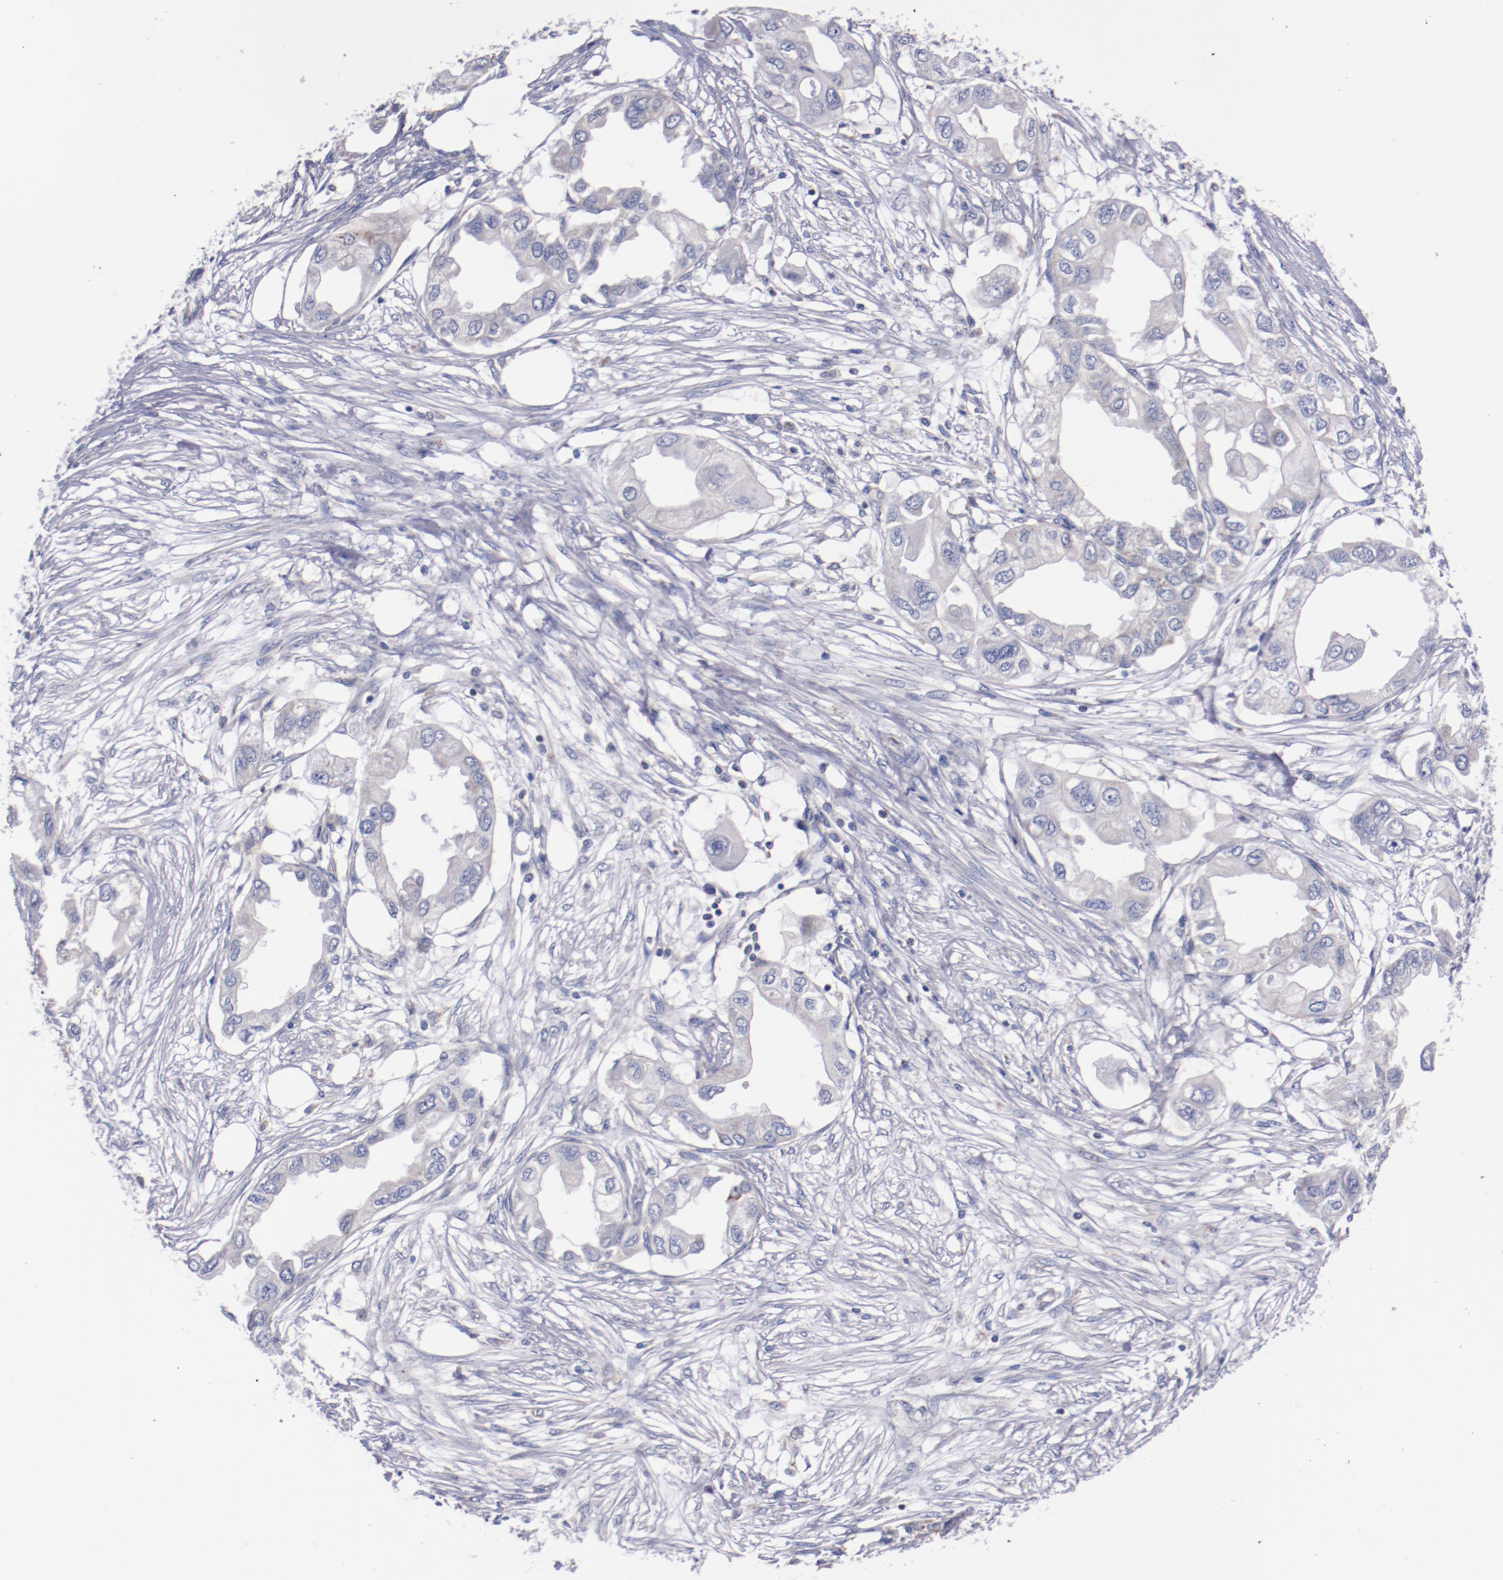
{"staining": {"intensity": "negative", "quantity": "none", "location": "none"}, "tissue": "endometrial cancer", "cell_type": "Tumor cells", "image_type": "cancer", "snomed": [{"axis": "morphology", "description": "Adenocarcinoma, NOS"}, {"axis": "topography", "description": "Endometrium"}], "caption": "This is a photomicrograph of IHC staining of endometrial cancer, which shows no staining in tumor cells.", "gene": "CNTNAP2", "patient": {"sex": "female", "age": 67}}